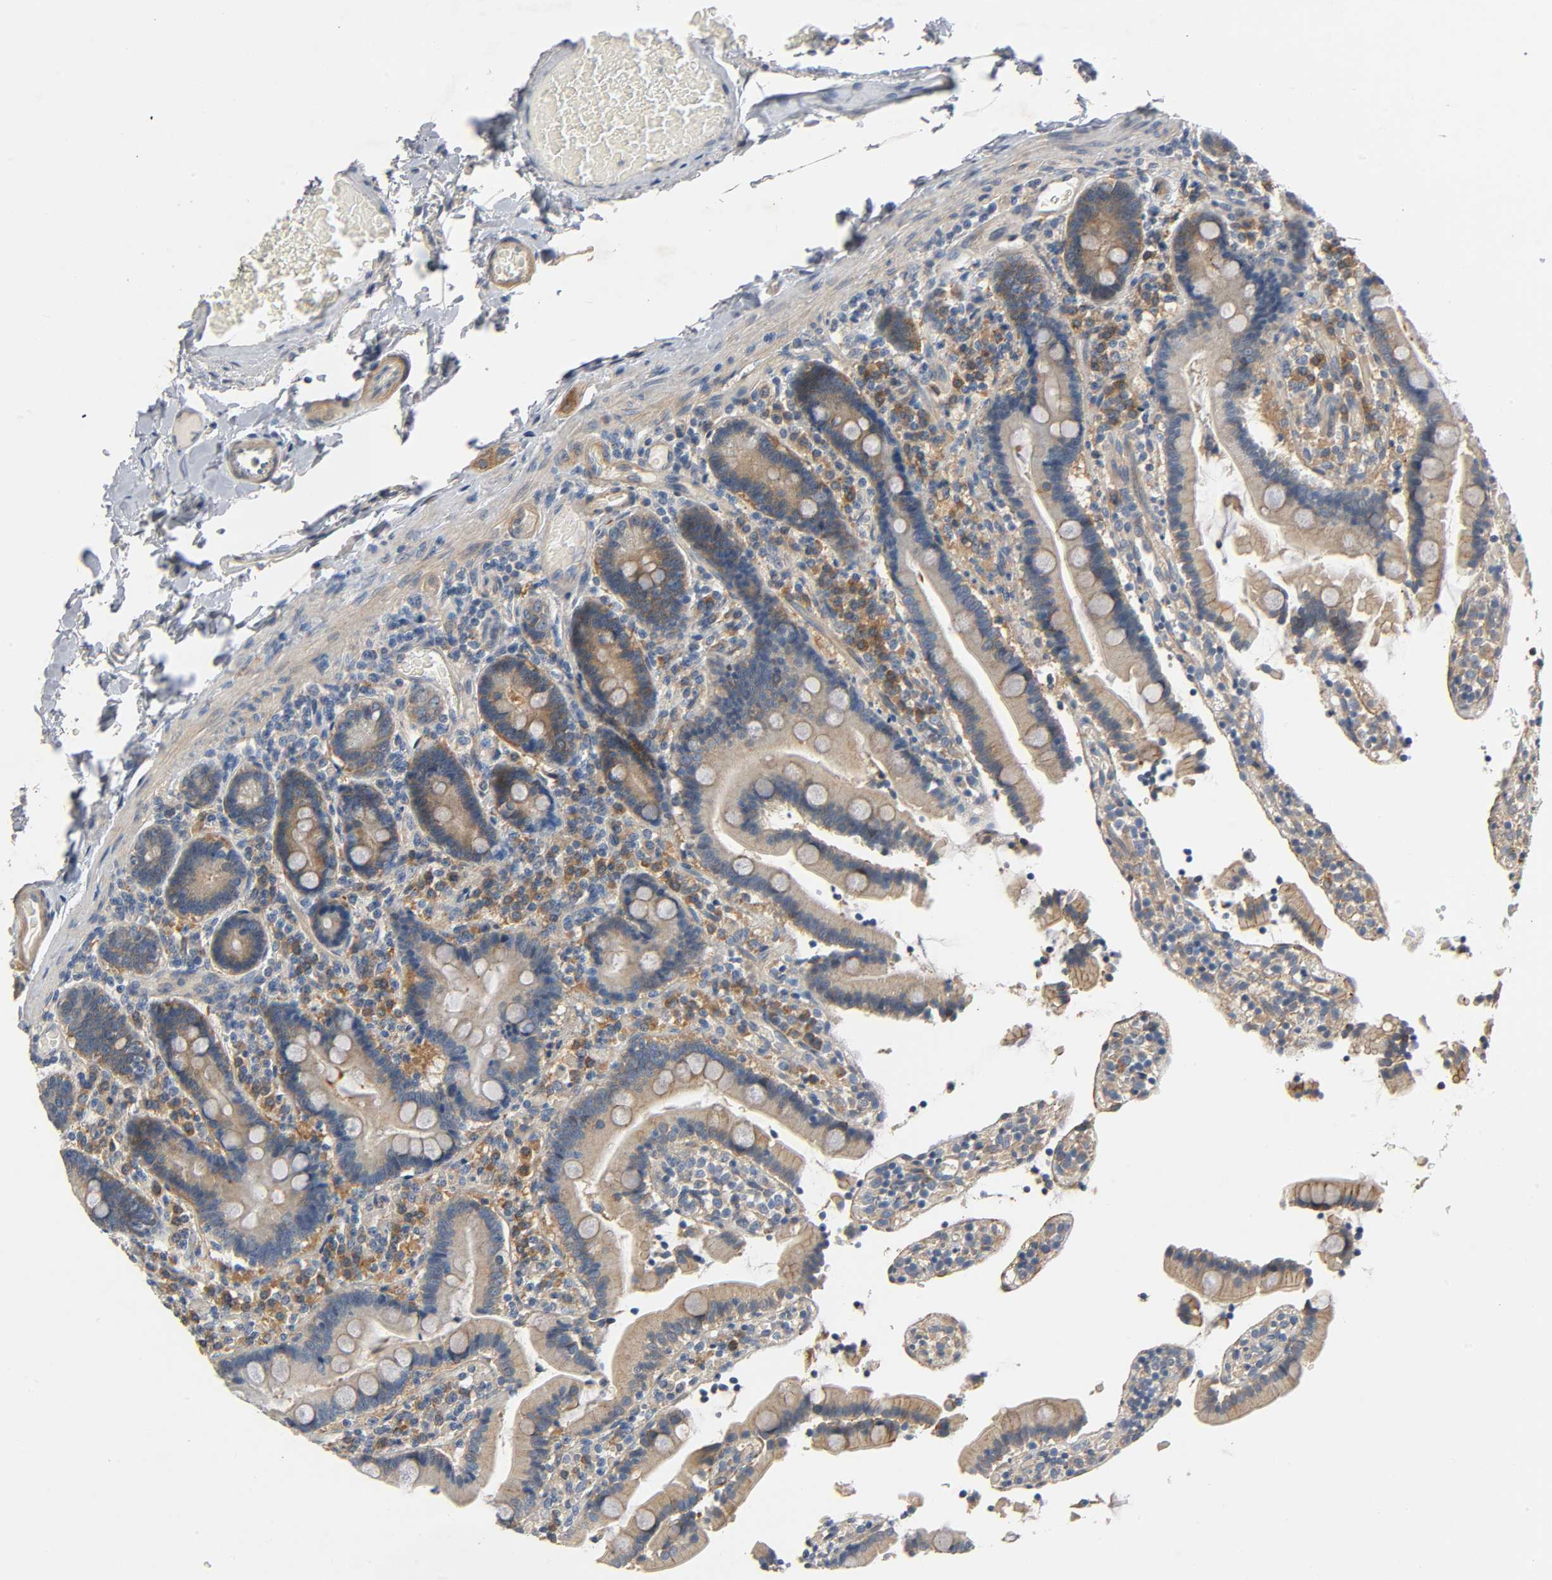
{"staining": {"intensity": "moderate", "quantity": ">75%", "location": "cytoplasmic/membranous"}, "tissue": "duodenum", "cell_type": "Glandular cells", "image_type": "normal", "snomed": [{"axis": "morphology", "description": "Normal tissue, NOS"}, {"axis": "topography", "description": "Duodenum"}], "caption": "Moderate cytoplasmic/membranous expression for a protein is present in approximately >75% of glandular cells of unremarkable duodenum using IHC.", "gene": "ARPC1A", "patient": {"sex": "female", "age": 53}}